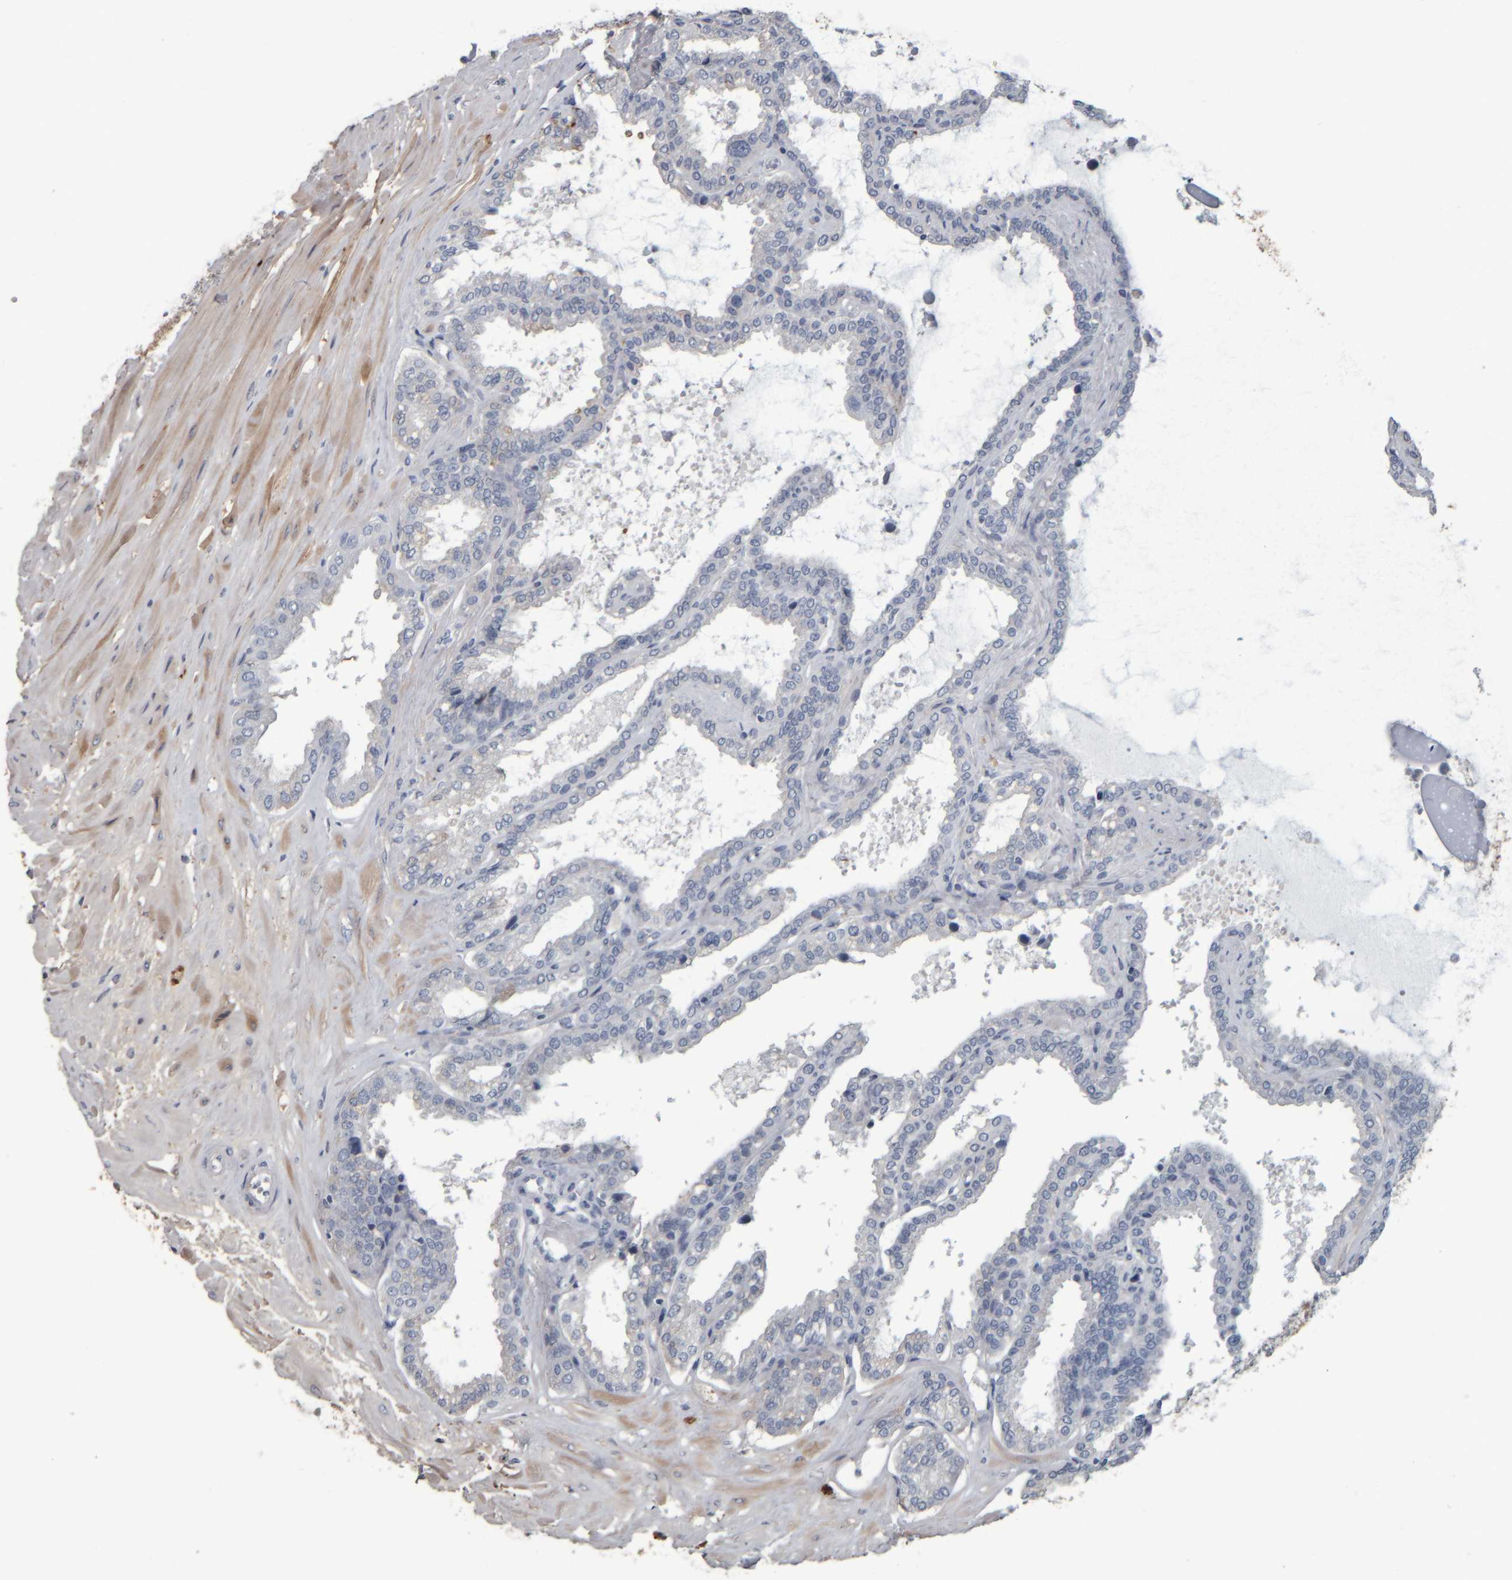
{"staining": {"intensity": "moderate", "quantity": "<25%", "location": "cytoplasmic/membranous"}, "tissue": "seminal vesicle", "cell_type": "Glandular cells", "image_type": "normal", "snomed": [{"axis": "morphology", "description": "Normal tissue, NOS"}, {"axis": "topography", "description": "Seminal veicle"}], "caption": "The photomicrograph exhibits immunohistochemical staining of unremarkable seminal vesicle. There is moderate cytoplasmic/membranous expression is identified in about <25% of glandular cells.", "gene": "CAVIN4", "patient": {"sex": "male", "age": 46}}